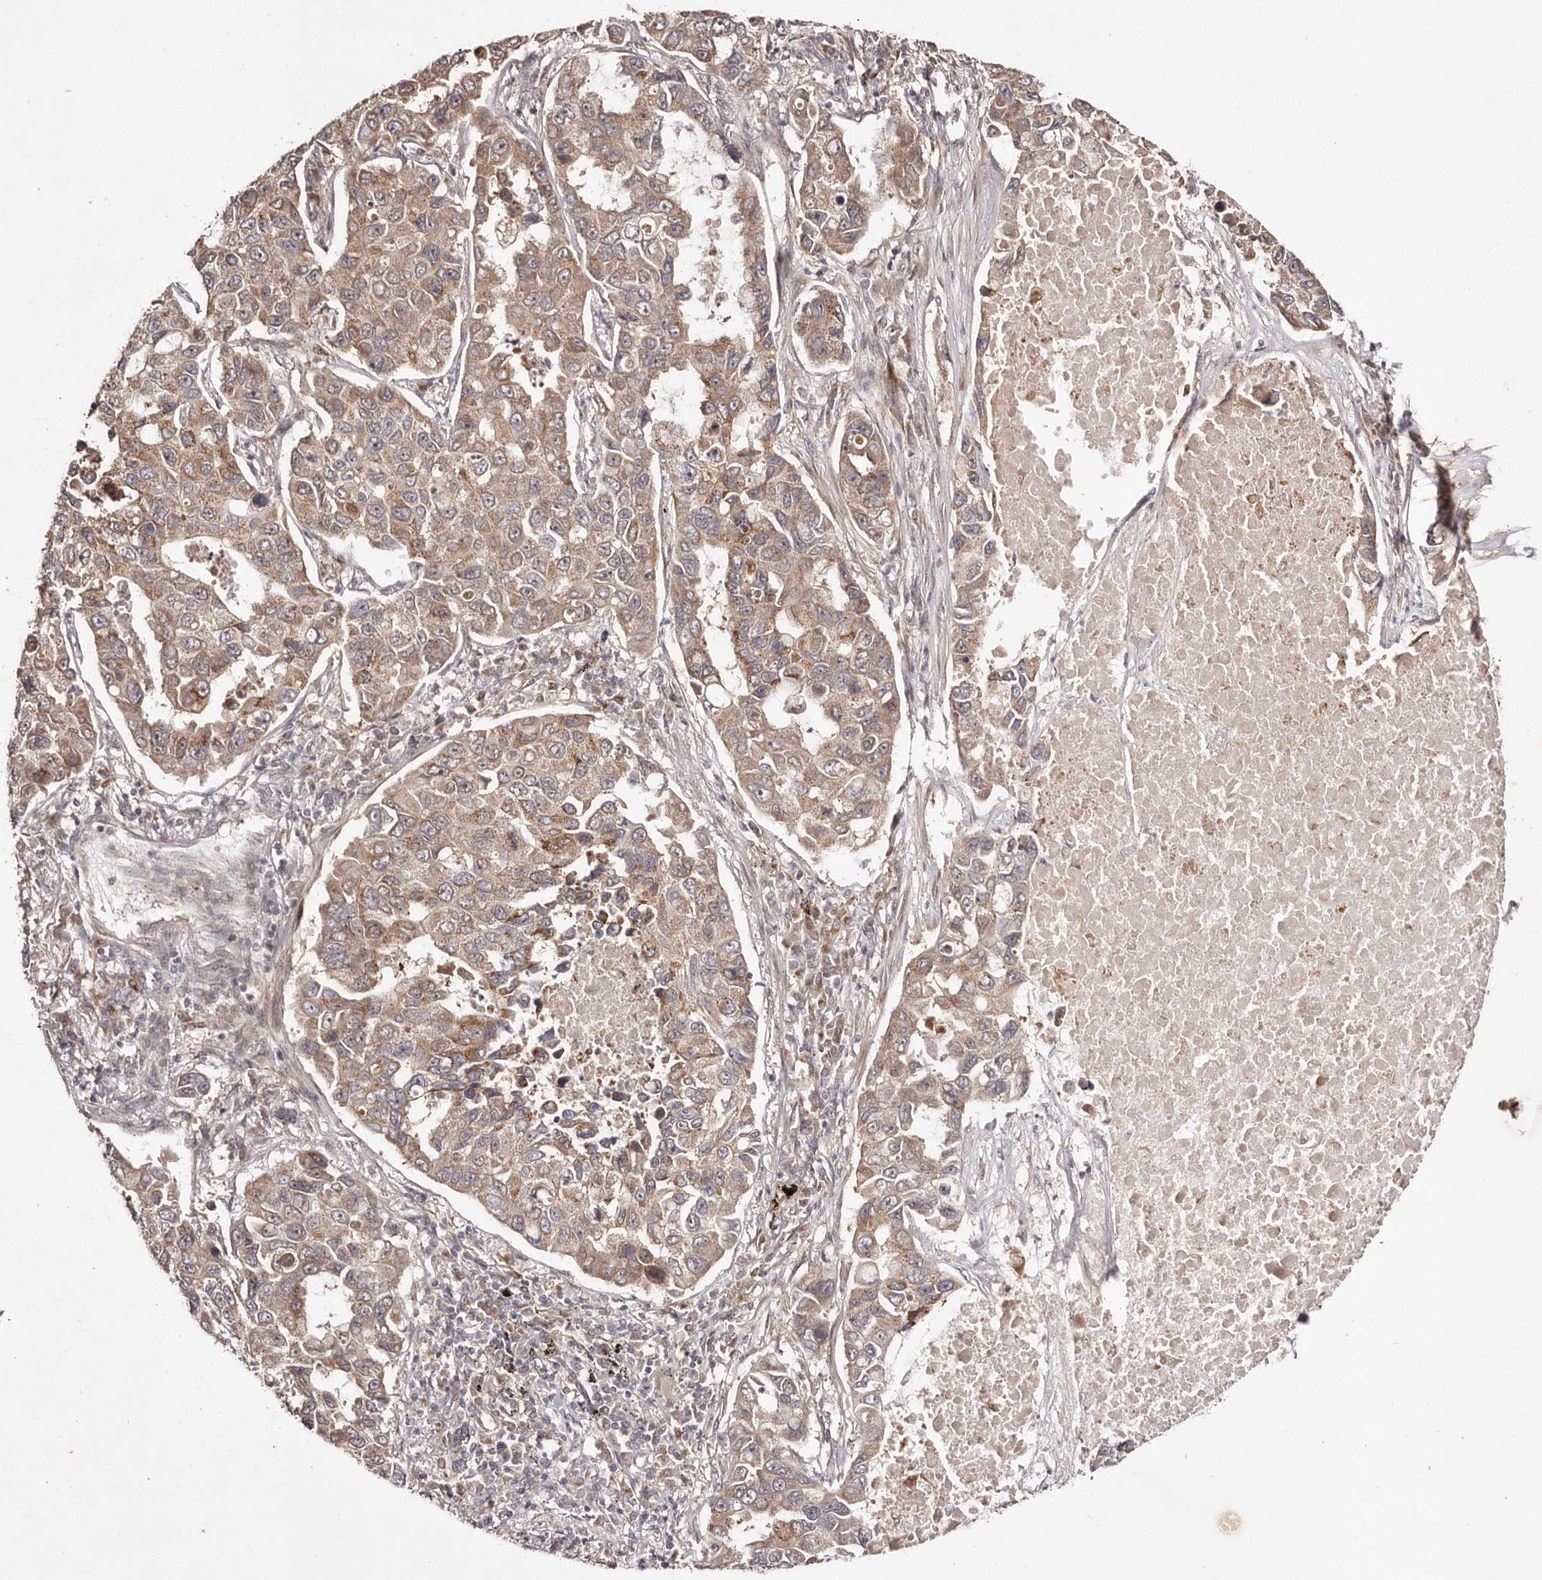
{"staining": {"intensity": "weak", "quantity": ">75%", "location": "cytoplasmic/membranous"}, "tissue": "lung cancer", "cell_type": "Tumor cells", "image_type": "cancer", "snomed": [{"axis": "morphology", "description": "Adenocarcinoma, NOS"}, {"axis": "topography", "description": "Lung"}], "caption": "A brown stain highlights weak cytoplasmic/membranous staining of a protein in human lung cancer tumor cells.", "gene": "EGR3", "patient": {"sex": "male", "age": 64}}